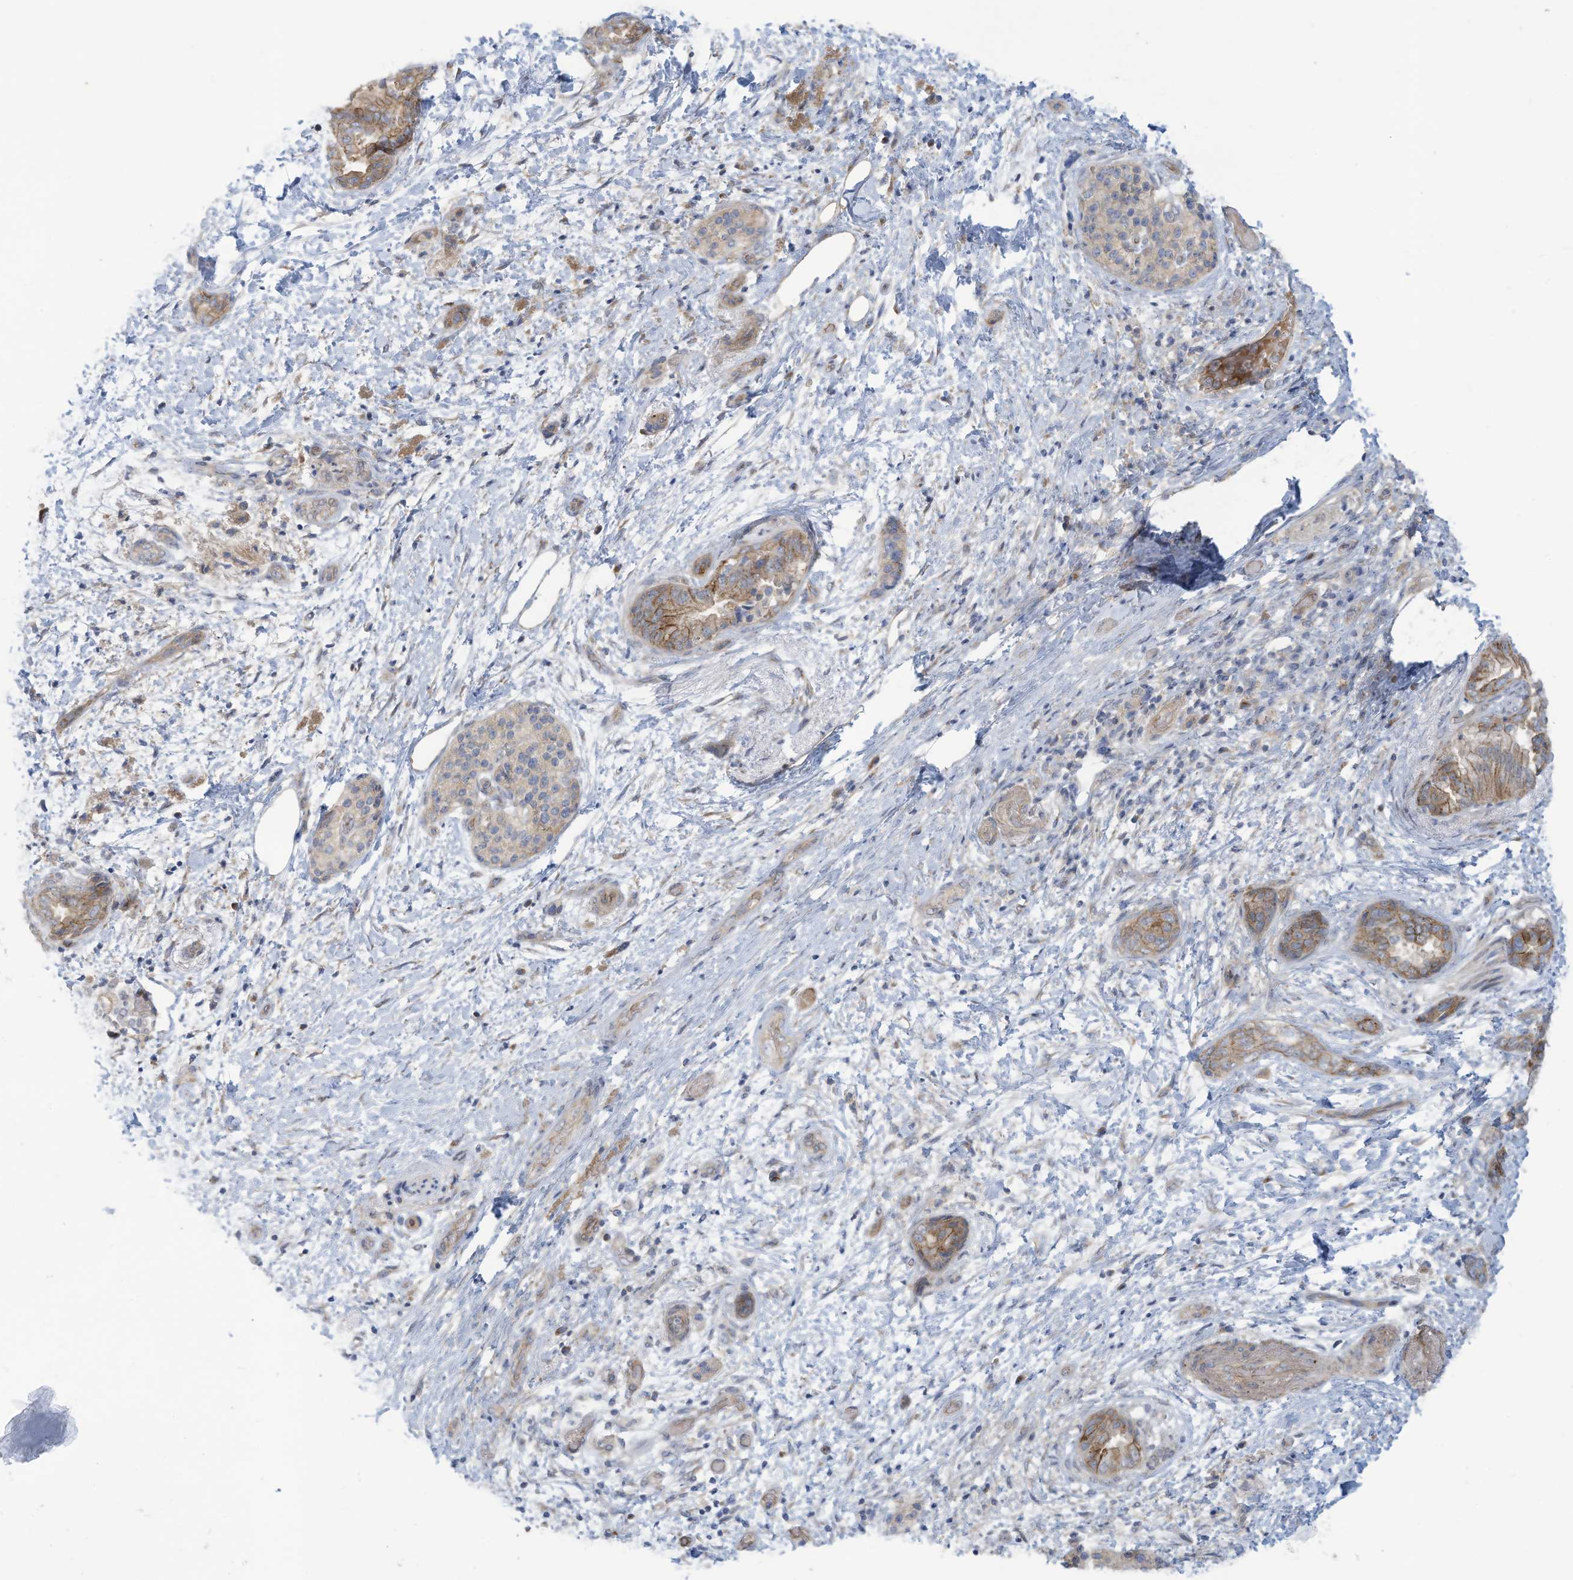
{"staining": {"intensity": "moderate", "quantity": "25%-75%", "location": "cytoplasmic/membranous"}, "tissue": "pancreatic cancer", "cell_type": "Tumor cells", "image_type": "cancer", "snomed": [{"axis": "morphology", "description": "Normal tissue, NOS"}, {"axis": "morphology", "description": "Adenocarcinoma, NOS"}, {"axis": "topography", "description": "Pancreas"}, {"axis": "topography", "description": "Peripheral nerve tissue"}], "caption": "Pancreatic cancer (adenocarcinoma) stained with a brown dye reveals moderate cytoplasmic/membranous positive positivity in about 25%-75% of tumor cells.", "gene": "ADAT2", "patient": {"sex": "female", "age": 63}}